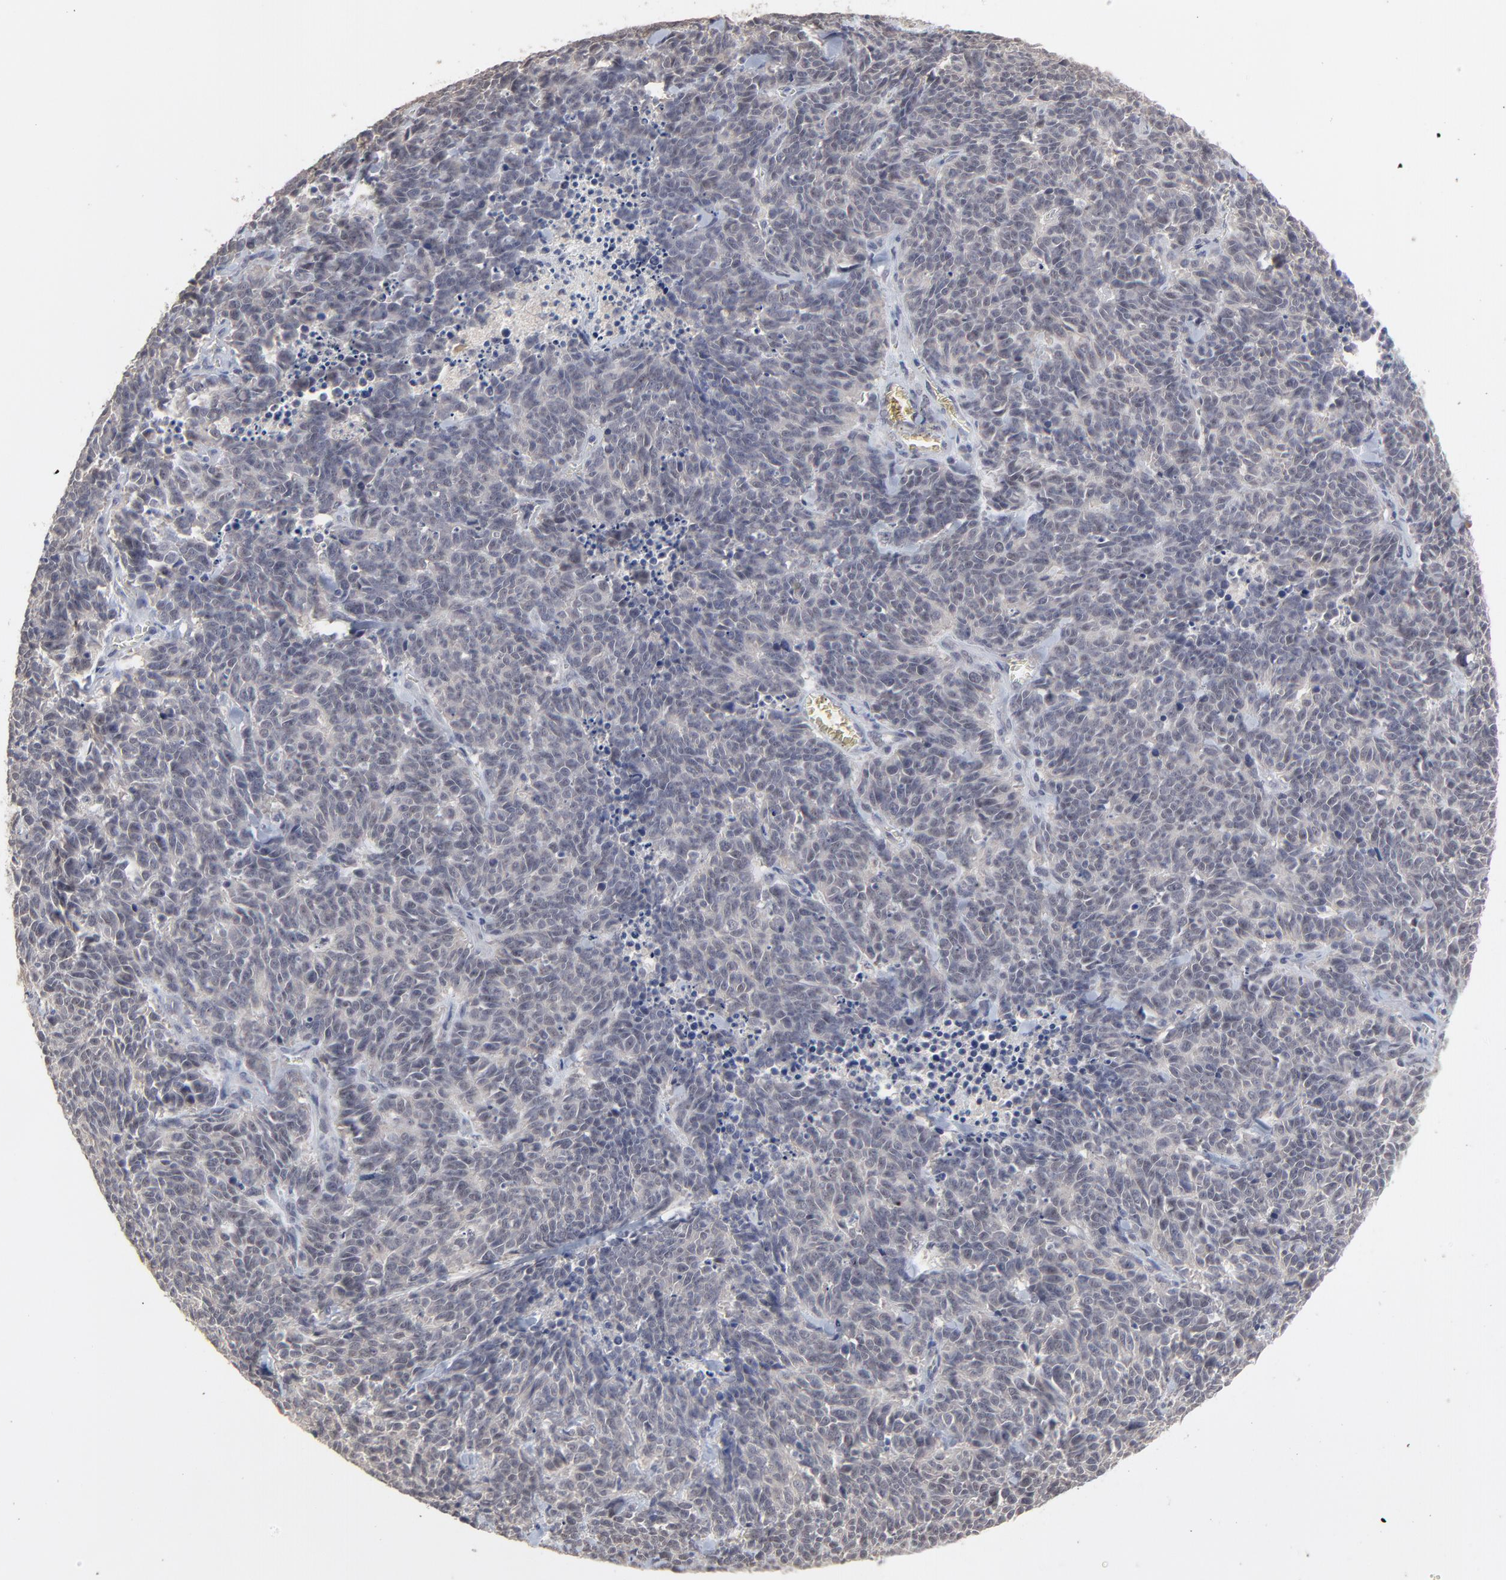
{"staining": {"intensity": "negative", "quantity": "none", "location": "none"}, "tissue": "lung cancer", "cell_type": "Tumor cells", "image_type": "cancer", "snomed": [{"axis": "morphology", "description": "Neoplasm, malignant, NOS"}, {"axis": "topography", "description": "Lung"}], "caption": "IHC image of lung cancer stained for a protein (brown), which demonstrates no expression in tumor cells.", "gene": "FAM199X", "patient": {"sex": "female", "age": 58}}